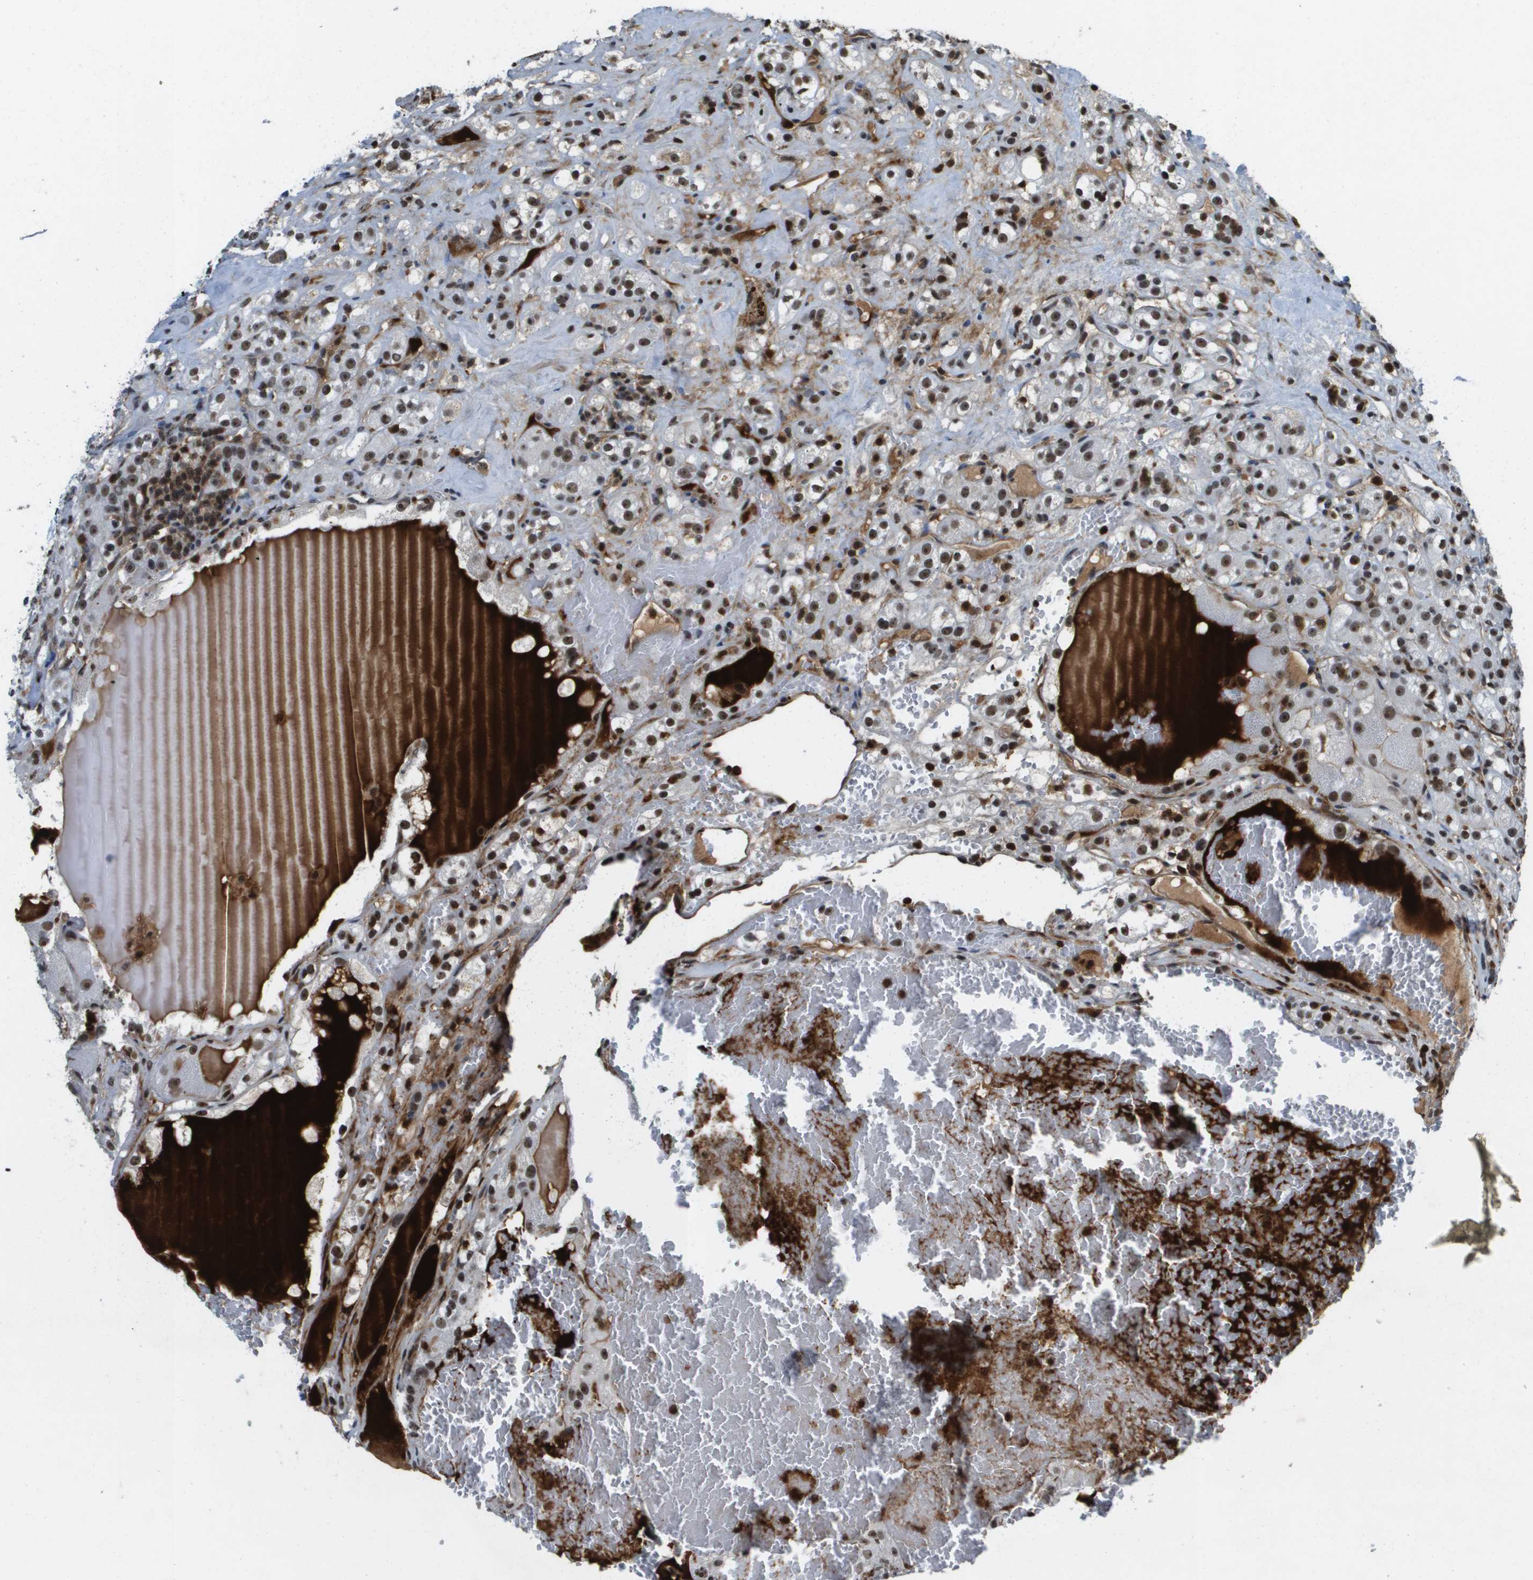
{"staining": {"intensity": "strong", "quantity": "25%-75%", "location": "nuclear"}, "tissue": "renal cancer", "cell_type": "Tumor cells", "image_type": "cancer", "snomed": [{"axis": "morphology", "description": "Normal tissue, NOS"}, {"axis": "morphology", "description": "Adenocarcinoma, NOS"}, {"axis": "topography", "description": "Kidney"}], "caption": "Immunohistochemical staining of renal cancer shows strong nuclear protein positivity in about 25%-75% of tumor cells. Using DAB (3,3'-diaminobenzidine) (brown) and hematoxylin (blue) stains, captured at high magnification using brightfield microscopy.", "gene": "EP400", "patient": {"sex": "male", "age": 61}}